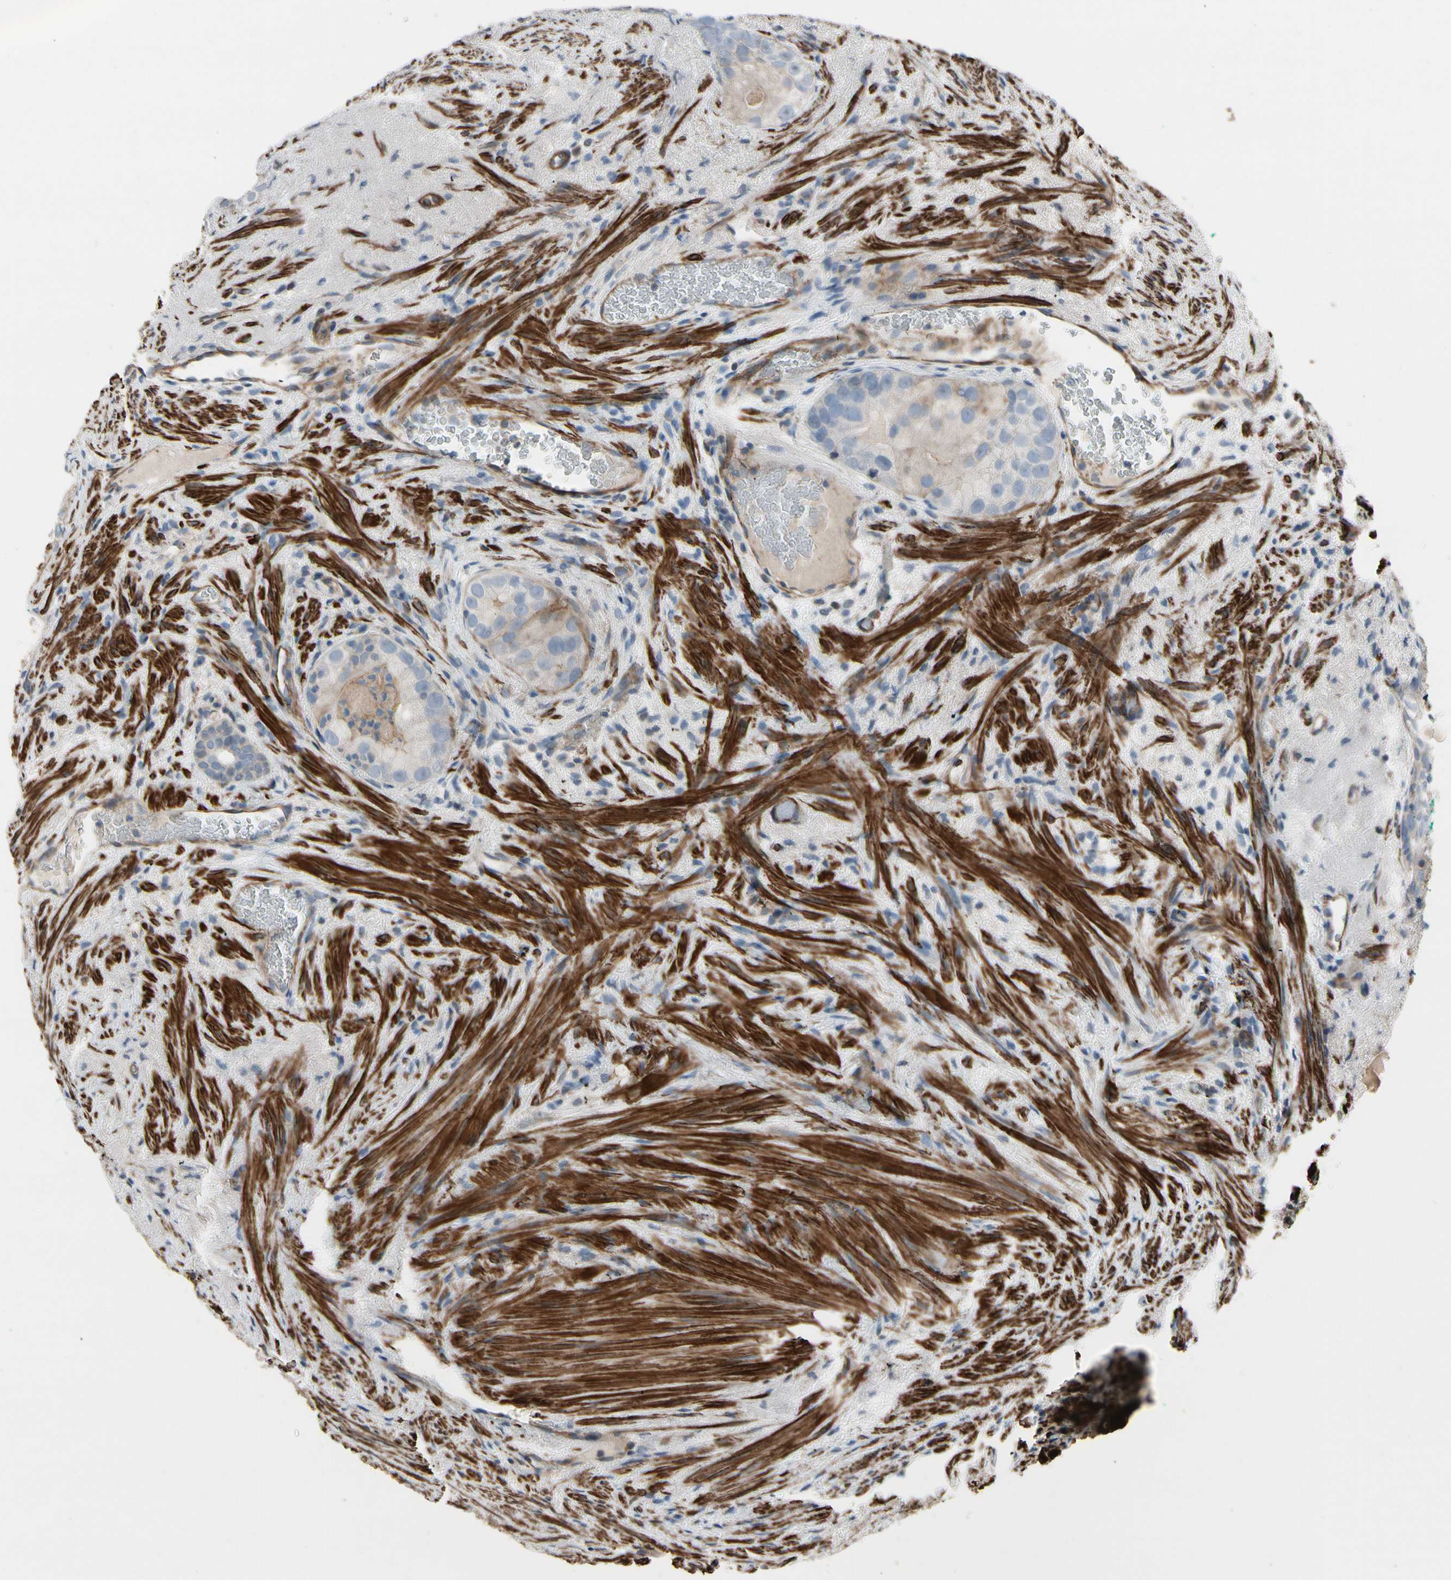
{"staining": {"intensity": "weak", "quantity": "<25%", "location": "cytoplasmic/membranous"}, "tissue": "prostate cancer", "cell_type": "Tumor cells", "image_type": "cancer", "snomed": [{"axis": "morphology", "description": "Adenocarcinoma, High grade"}, {"axis": "topography", "description": "Prostate"}], "caption": "Photomicrograph shows no protein positivity in tumor cells of prostate cancer (adenocarcinoma (high-grade)) tissue.", "gene": "TPM1", "patient": {"sex": "male", "age": 66}}